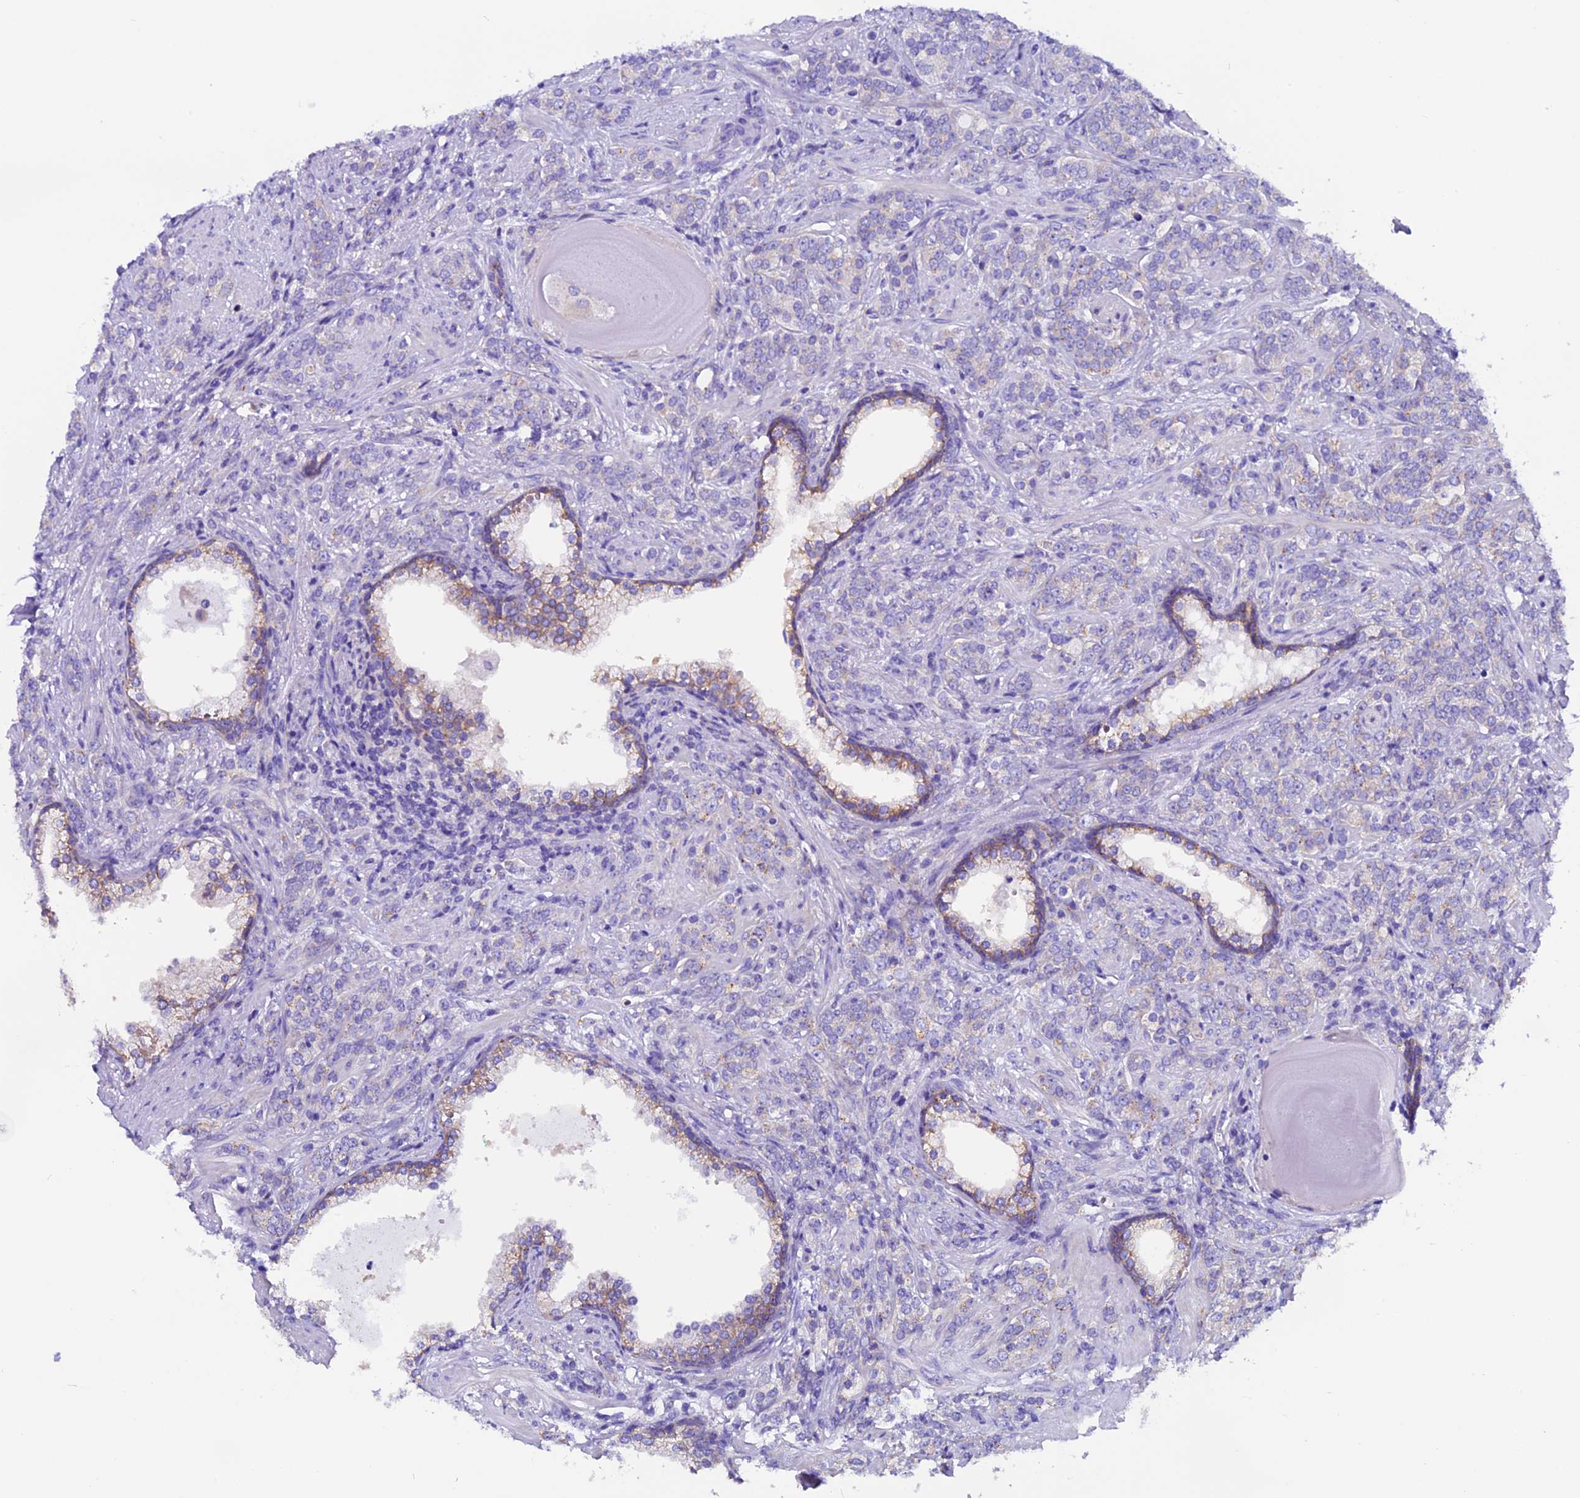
{"staining": {"intensity": "weak", "quantity": "<25%", "location": "cytoplasmic/membranous"}, "tissue": "prostate cancer", "cell_type": "Tumor cells", "image_type": "cancer", "snomed": [{"axis": "morphology", "description": "Adenocarcinoma, High grade"}, {"axis": "topography", "description": "Prostate"}], "caption": "This is an immunohistochemistry micrograph of human prostate cancer (adenocarcinoma (high-grade)). There is no positivity in tumor cells.", "gene": "COMTD1", "patient": {"sex": "male", "age": 64}}